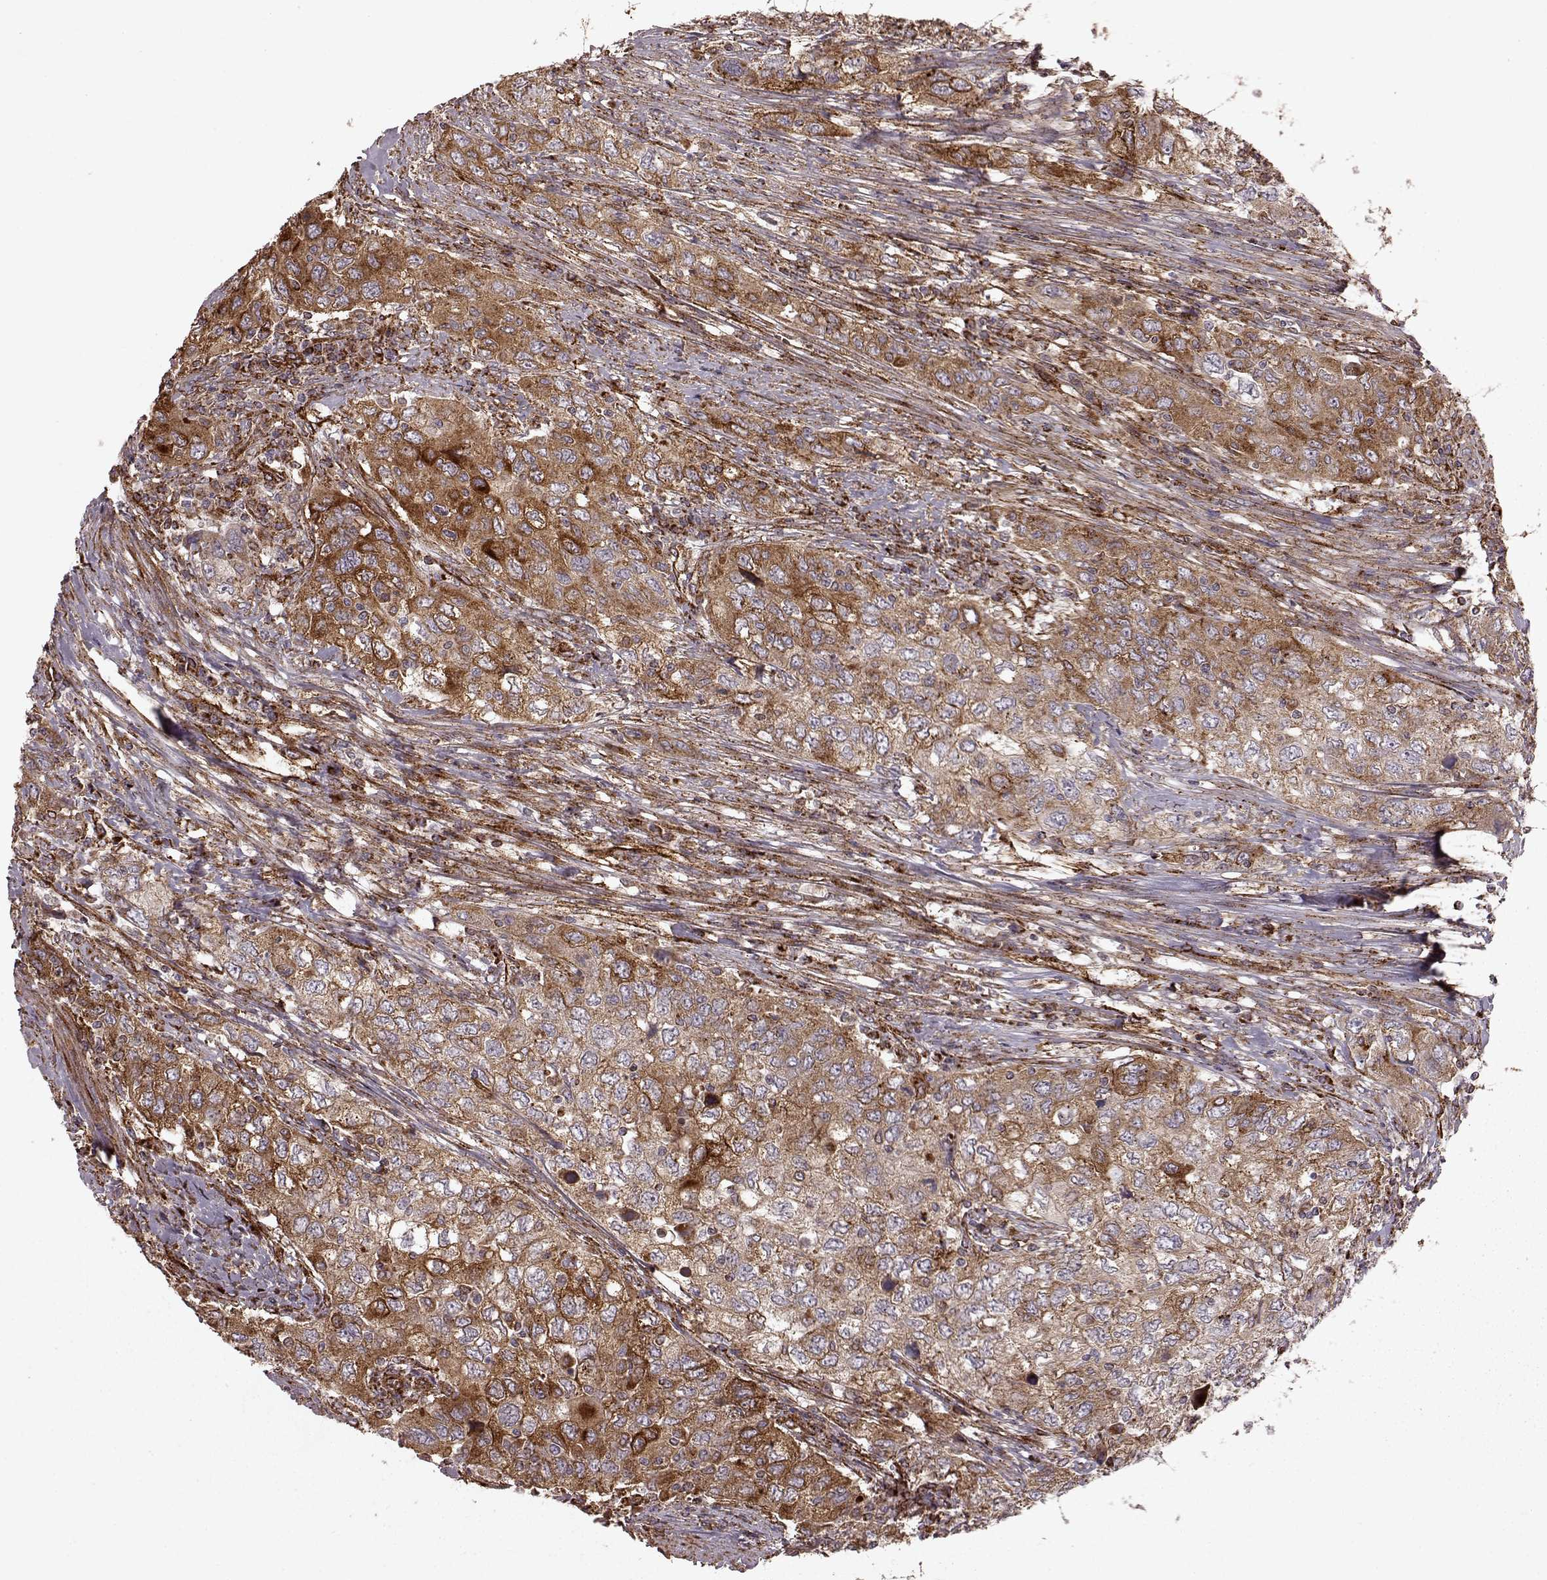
{"staining": {"intensity": "moderate", "quantity": ">75%", "location": "cytoplasmic/membranous"}, "tissue": "urothelial cancer", "cell_type": "Tumor cells", "image_type": "cancer", "snomed": [{"axis": "morphology", "description": "Urothelial carcinoma, High grade"}, {"axis": "topography", "description": "Urinary bladder"}], "caption": "Urothelial cancer stained with a brown dye shows moderate cytoplasmic/membranous positive expression in approximately >75% of tumor cells.", "gene": "FXN", "patient": {"sex": "male", "age": 76}}